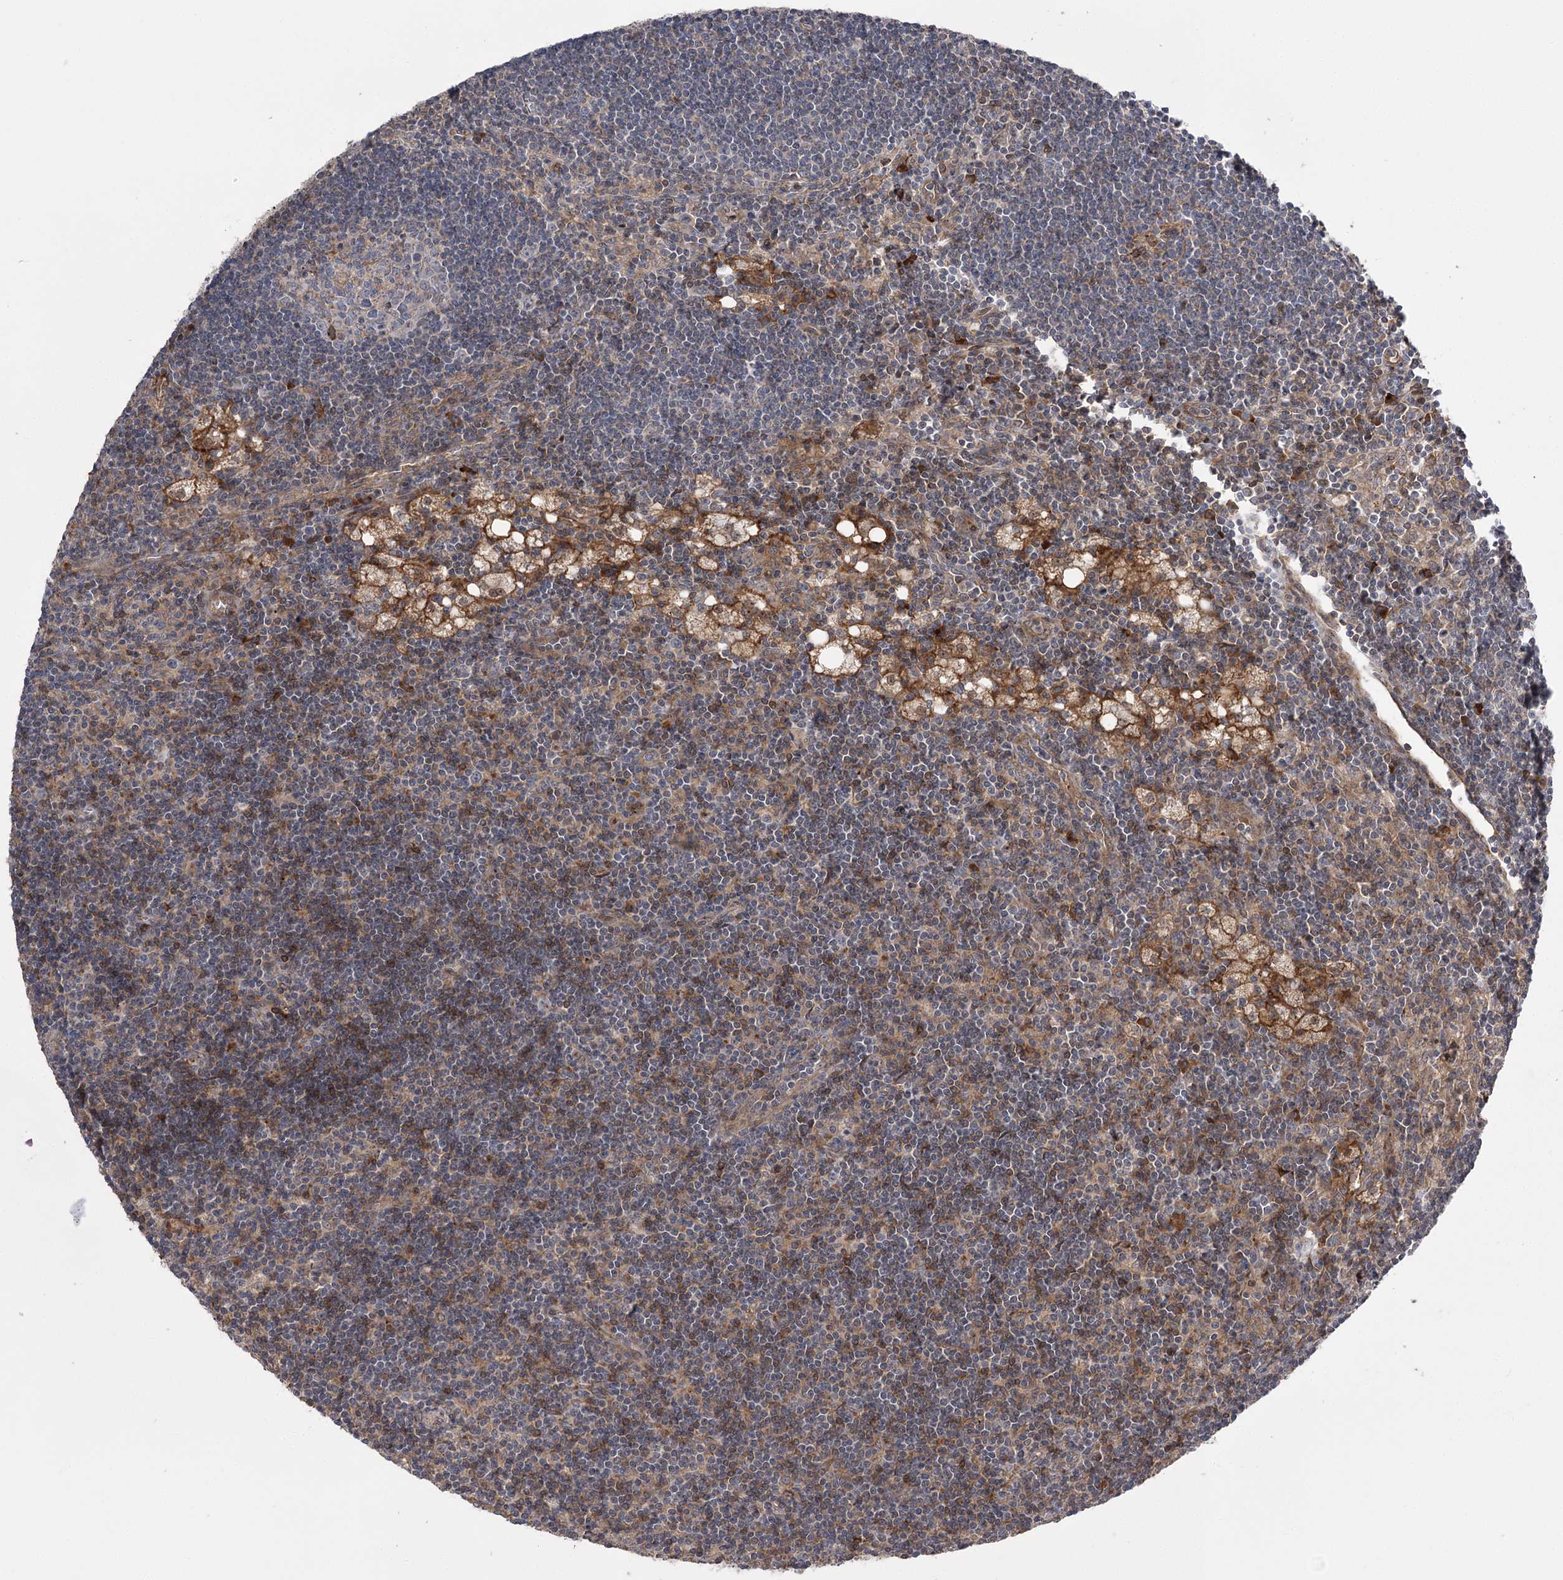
{"staining": {"intensity": "negative", "quantity": "none", "location": "none"}, "tissue": "lymph node", "cell_type": "Germinal center cells", "image_type": "normal", "snomed": [{"axis": "morphology", "description": "Normal tissue, NOS"}, {"axis": "topography", "description": "Lymph node"}], "caption": "Immunohistochemical staining of benign lymph node demonstrates no significant expression in germinal center cells. The staining is performed using DAB brown chromogen with nuclei counter-stained in using hematoxylin.", "gene": "KCNN2", "patient": {"sex": "male", "age": 24}}